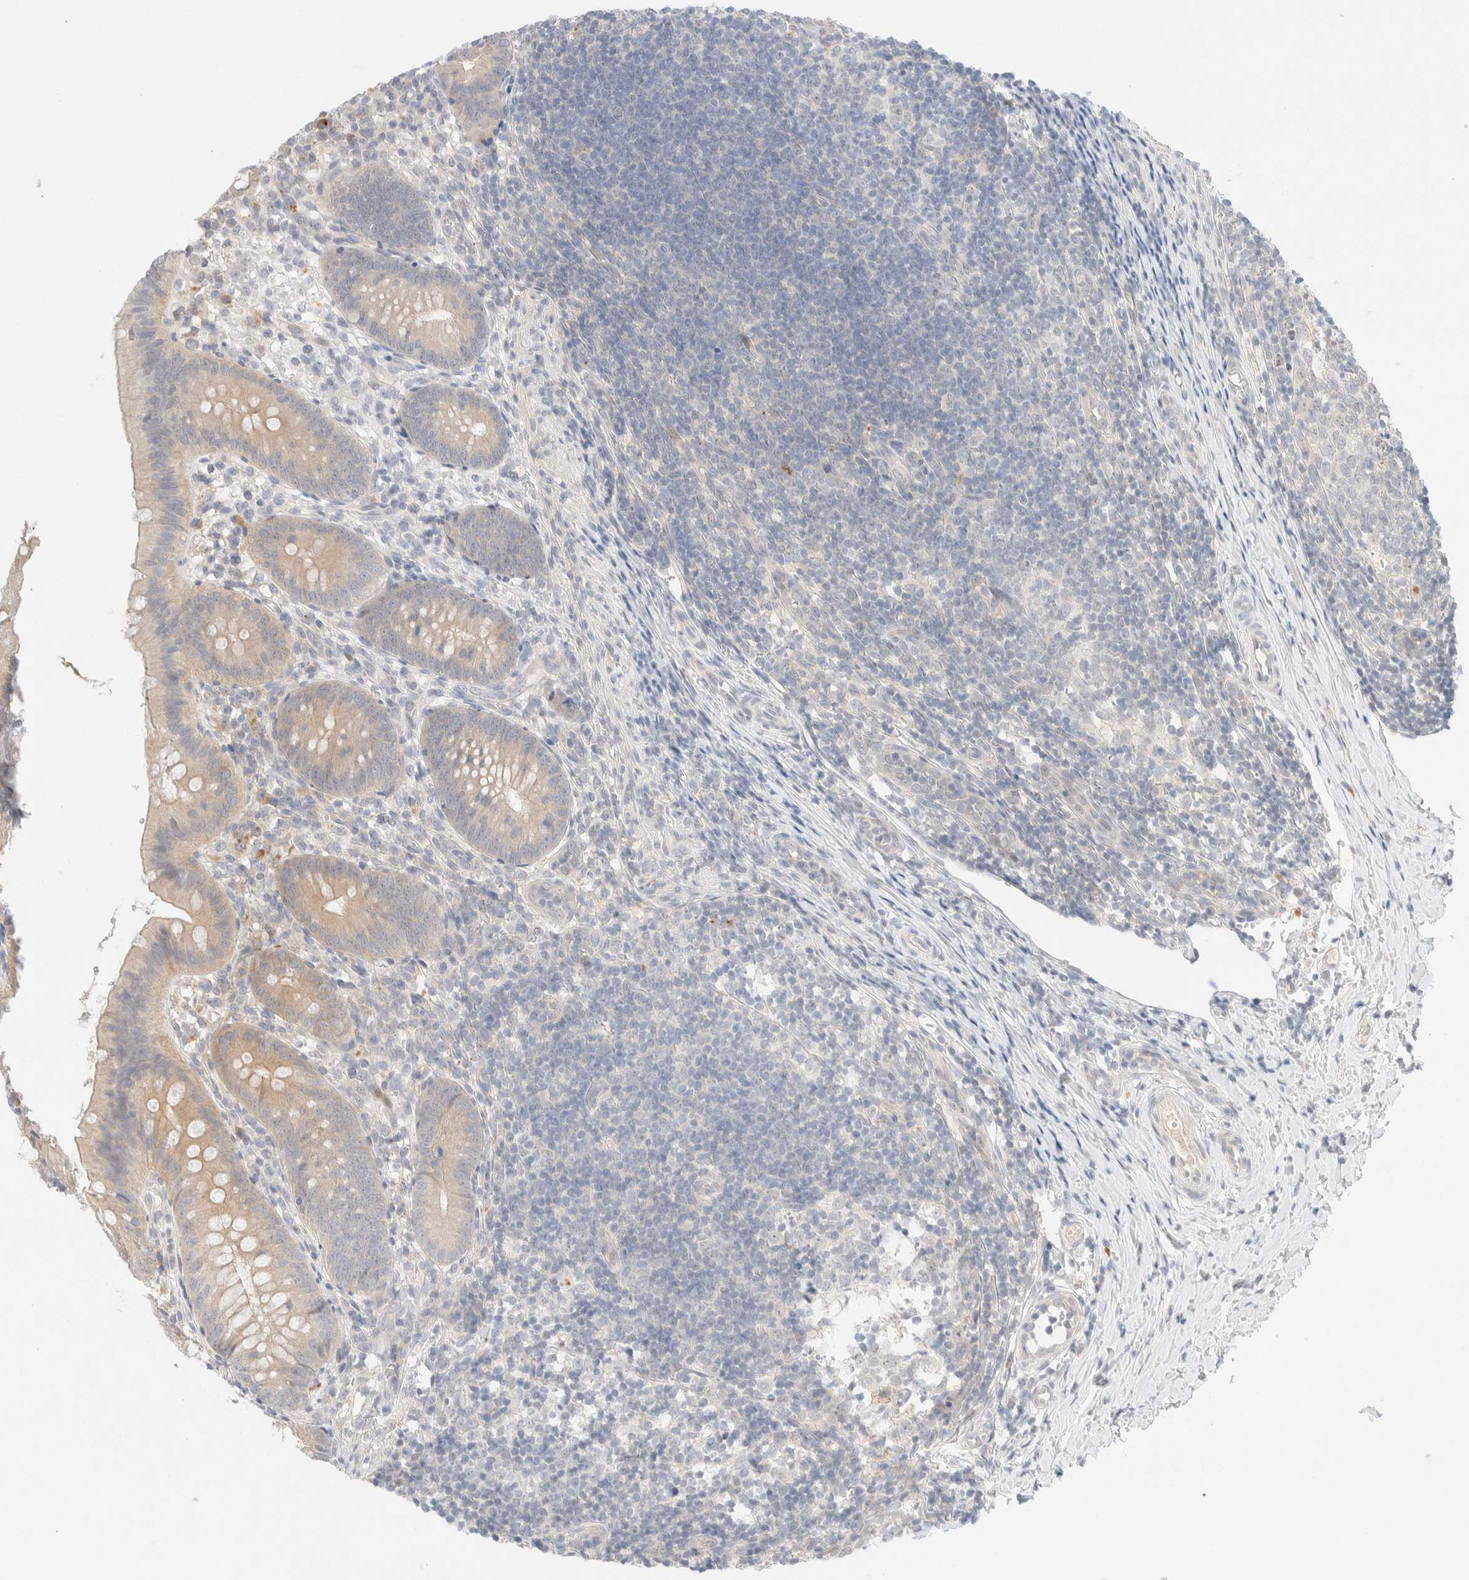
{"staining": {"intensity": "weak", "quantity": "25%-75%", "location": "cytoplasmic/membranous"}, "tissue": "appendix", "cell_type": "Glandular cells", "image_type": "normal", "snomed": [{"axis": "morphology", "description": "Normal tissue, NOS"}, {"axis": "topography", "description": "Appendix"}], "caption": "A high-resolution histopathology image shows immunohistochemistry staining of normal appendix, which demonstrates weak cytoplasmic/membranous expression in about 25%-75% of glandular cells. (IHC, brightfield microscopy, high magnification).", "gene": "CHKA", "patient": {"sex": "male", "age": 1}}